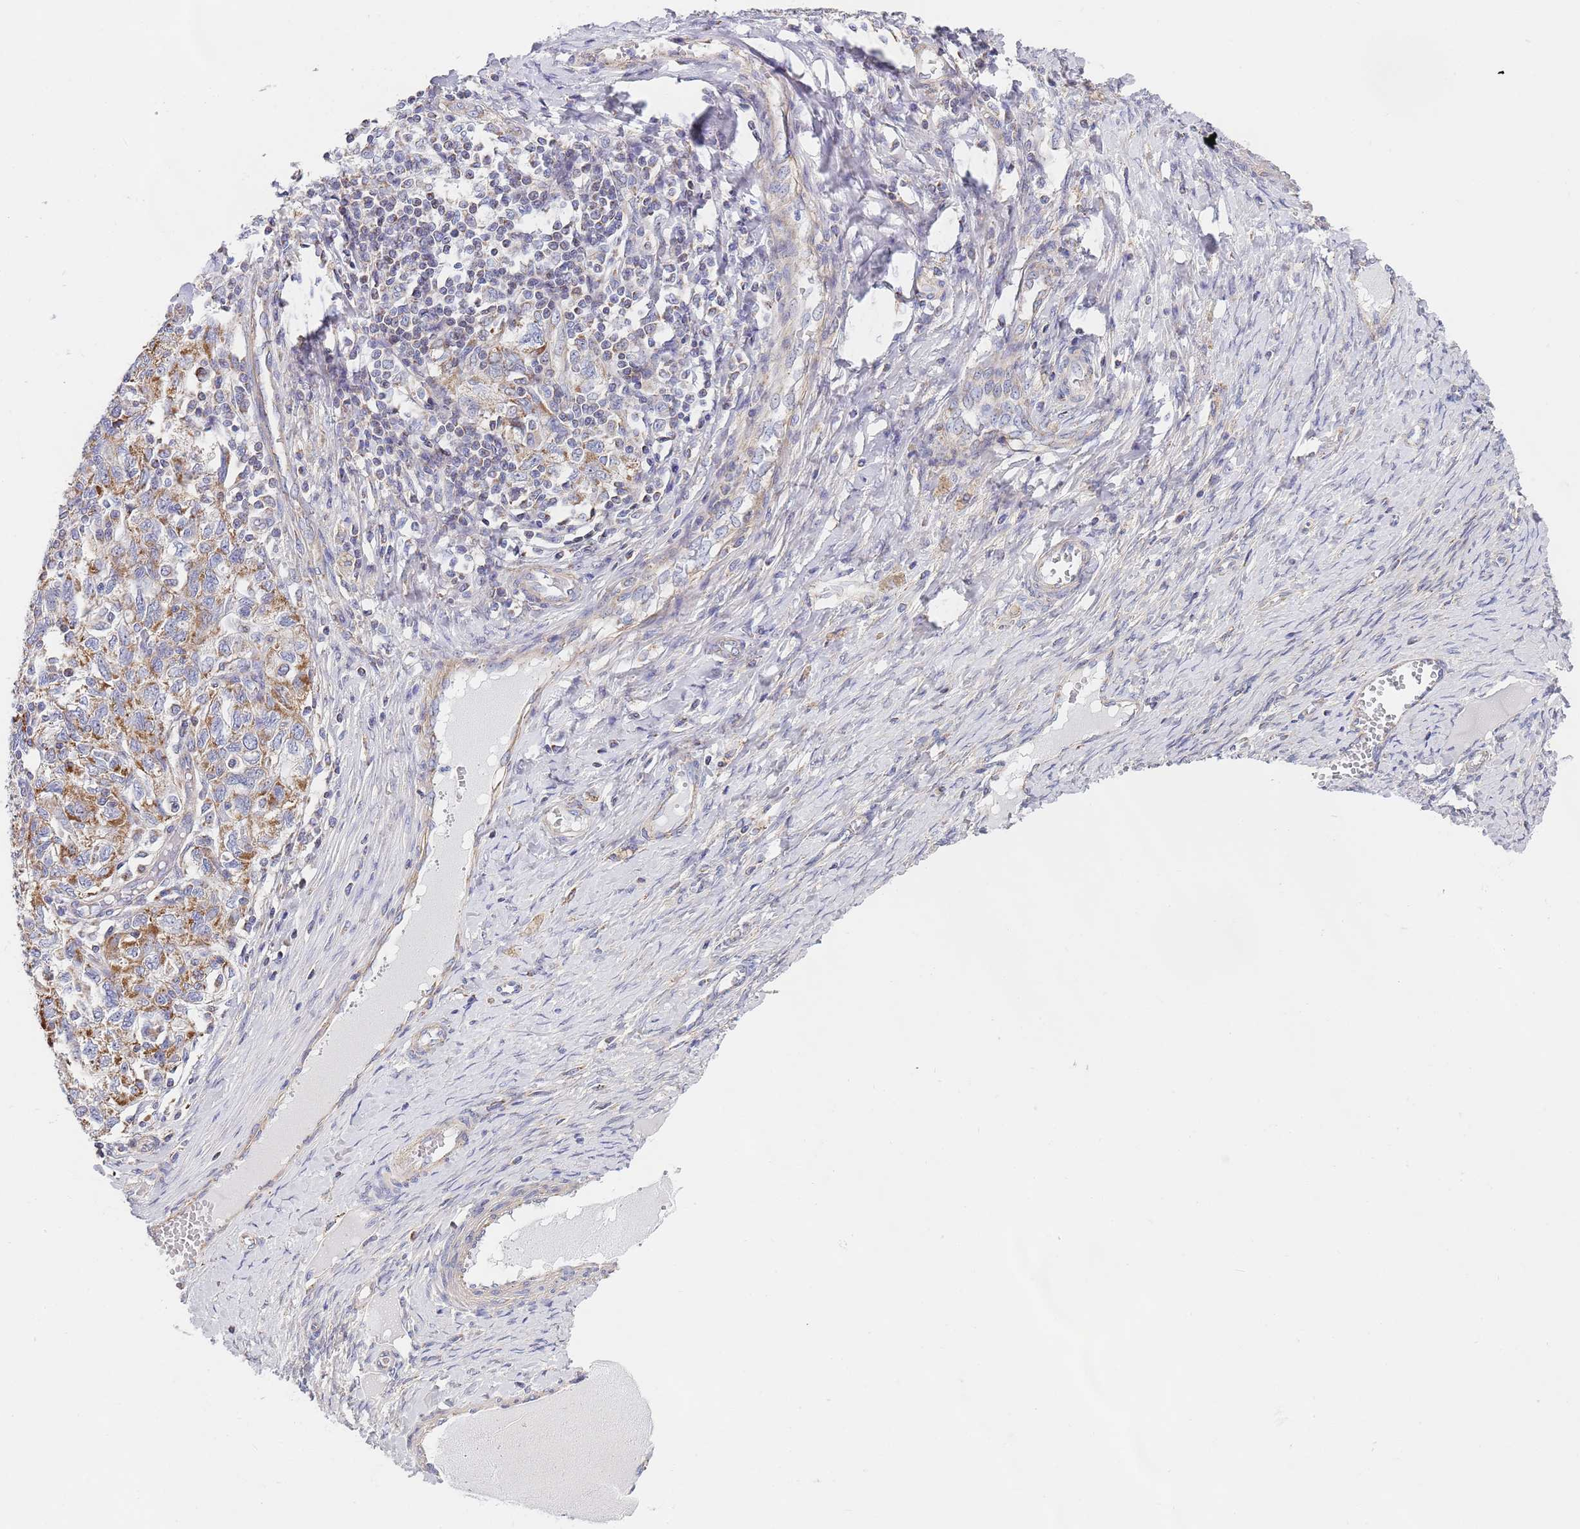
{"staining": {"intensity": "moderate", "quantity": "25%-75%", "location": "cytoplasmic/membranous"}, "tissue": "ovarian cancer", "cell_type": "Tumor cells", "image_type": "cancer", "snomed": [{"axis": "morphology", "description": "Carcinoma, NOS"}, {"axis": "morphology", "description": "Cystadenocarcinoma, serous, NOS"}, {"axis": "topography", "description": "Ovary"}], "caption": "A brown stain highlights moderate cytoplasmic/membranous expression of a protein in human ovarian carcinoma tumor cells.", "gene": "PWWP3A", "patient": {"sex": "female", "age": 69}}